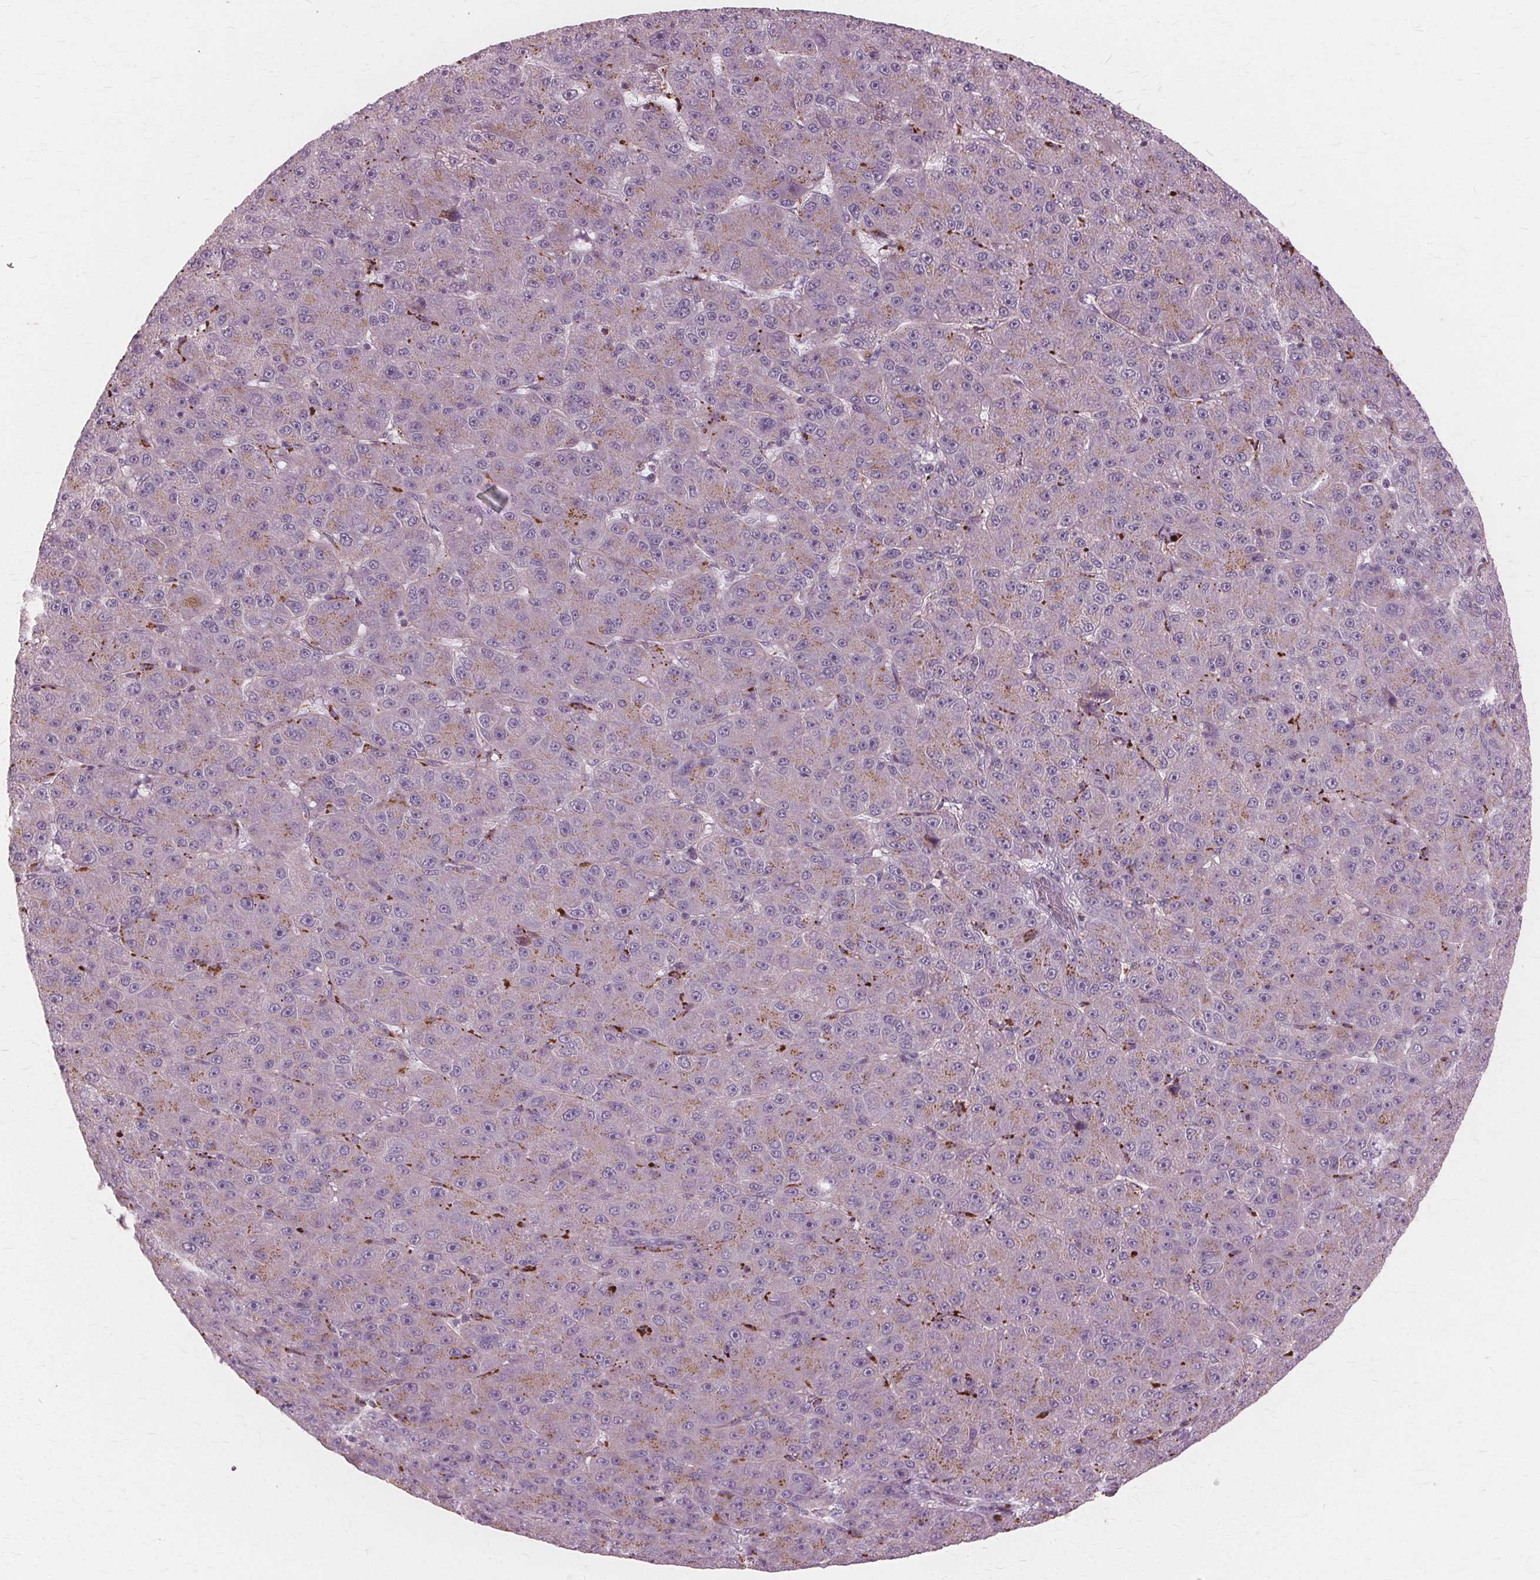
{"staining": {"intensity": "weak", "quantity": "25%-75%", "location": "cytoplasmic/membranous"}, "tissue": "liver cancer", "cell_type": "Tumor cells", "image_type": "cancer", "snomed": [{"axis": "morphology", "description": "Carcinoma, Hepatocellular, NOS"}, {"axis": "topography", "description": "Liver"}], "caption": "Protein staining reveals weak cytoplasmic/membranous staining in about 25%-75% of tumor cells in liver hepatocellular carcinoma.", "gene": "DNASE2", "patient": {"sex": "male", "age": 67}}